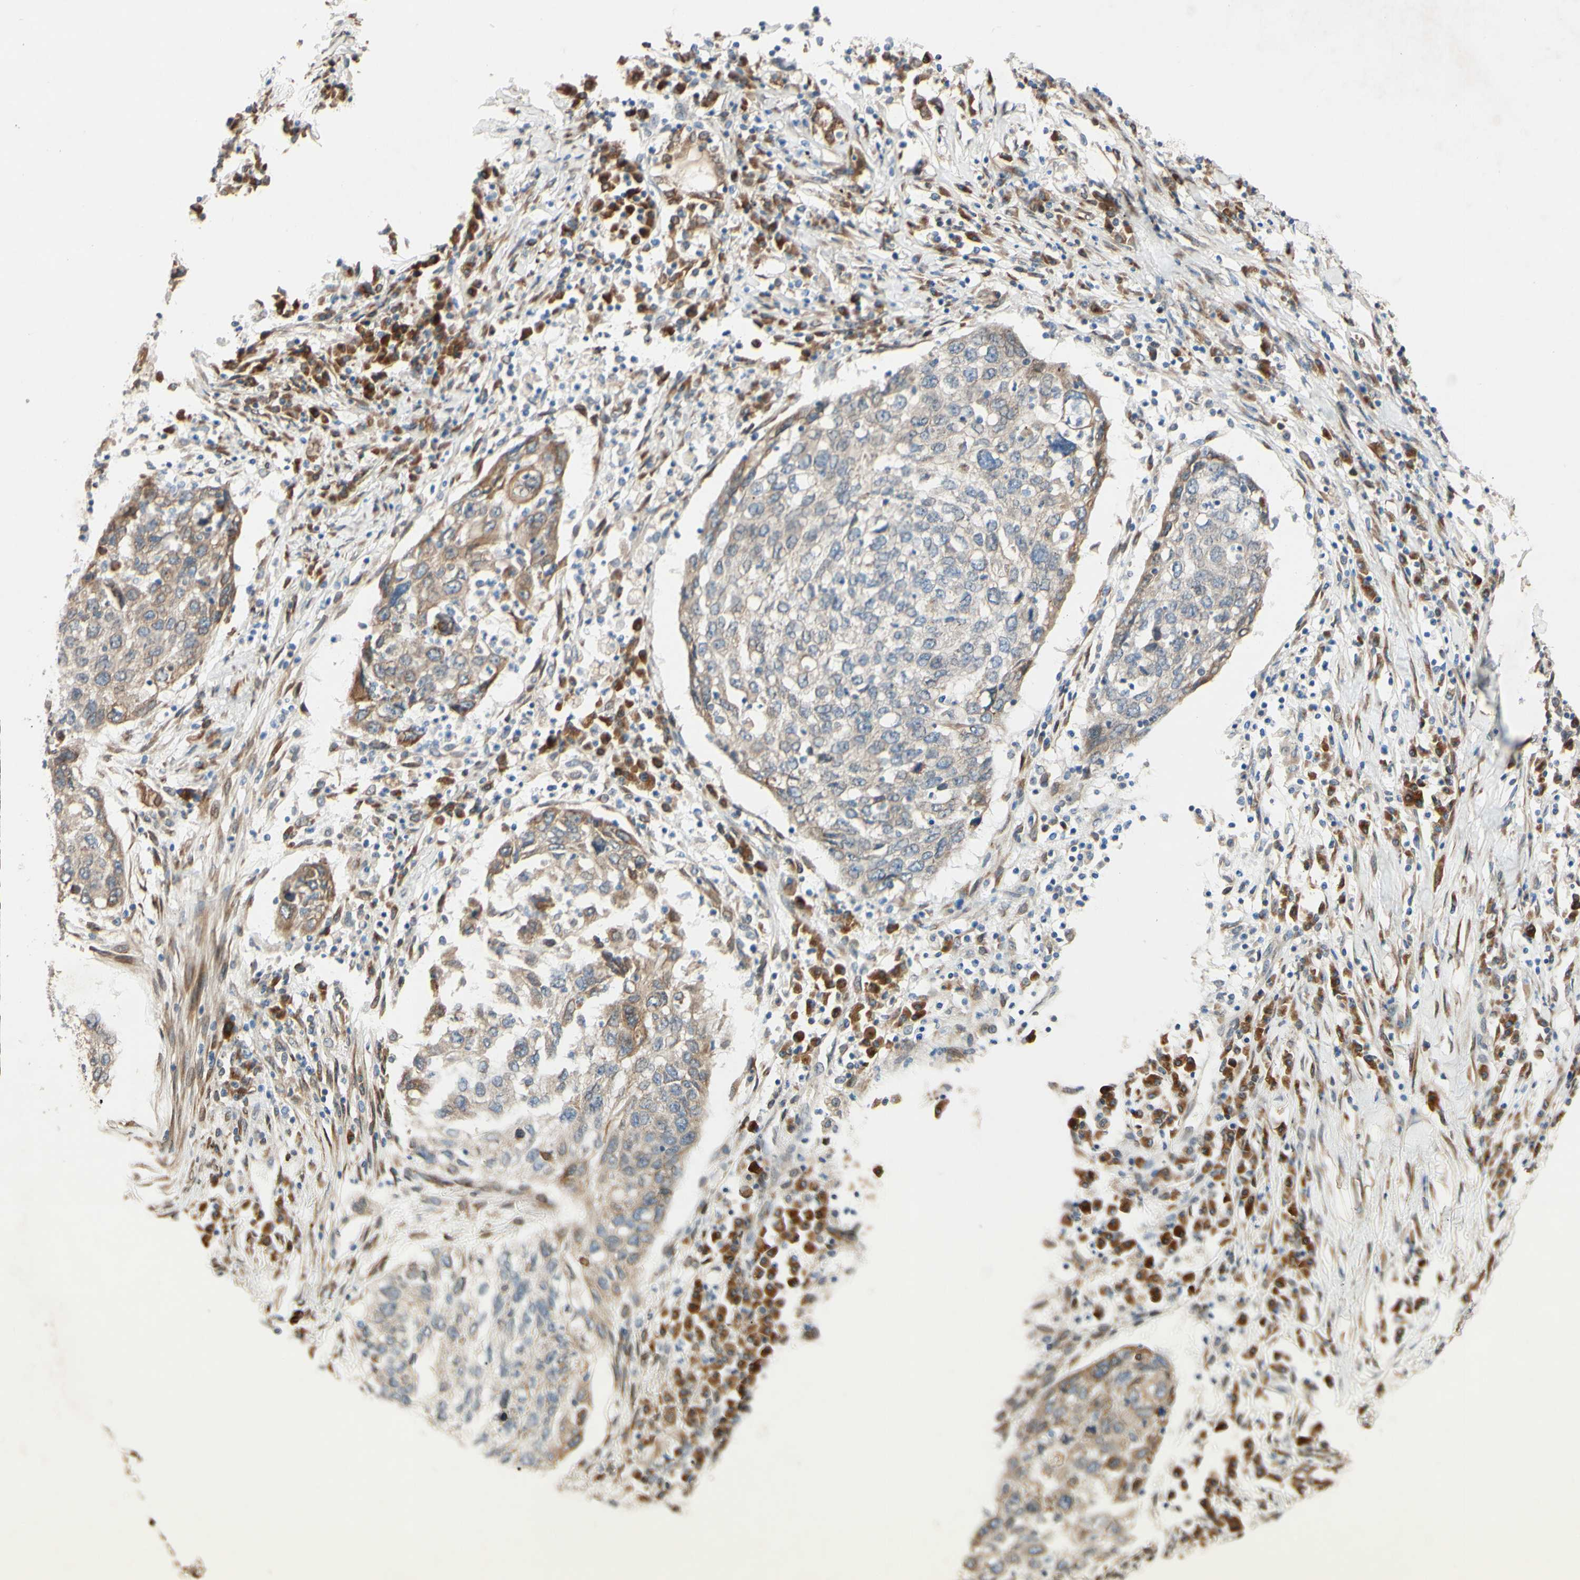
{"staining": {"intensity": "weak", "quantity": "25%-75%", "location": "cytoplasmic/membranous"}, "tissue": "lung cancer", "cell_type": "Tumor cells", "image_type": "cancer", "snomed": [{"axis": "morphology", "description": "Squamous cell carcinoma, NOS"}, {"axis": "topography", "description": "Lung"}], "caption": "IHC photomicrograph of neoplastic tissue: human lung cancer (squamous cell carcinoma) stained using IHC shows low levels of weak protein expression localized specifically in the cytoplasmic/membranous of tumor cells, appearing as a cytoplasmic/membranous brown color.", "gene": "PTPRU", "patient": {"sex": "female", "age": 63}}